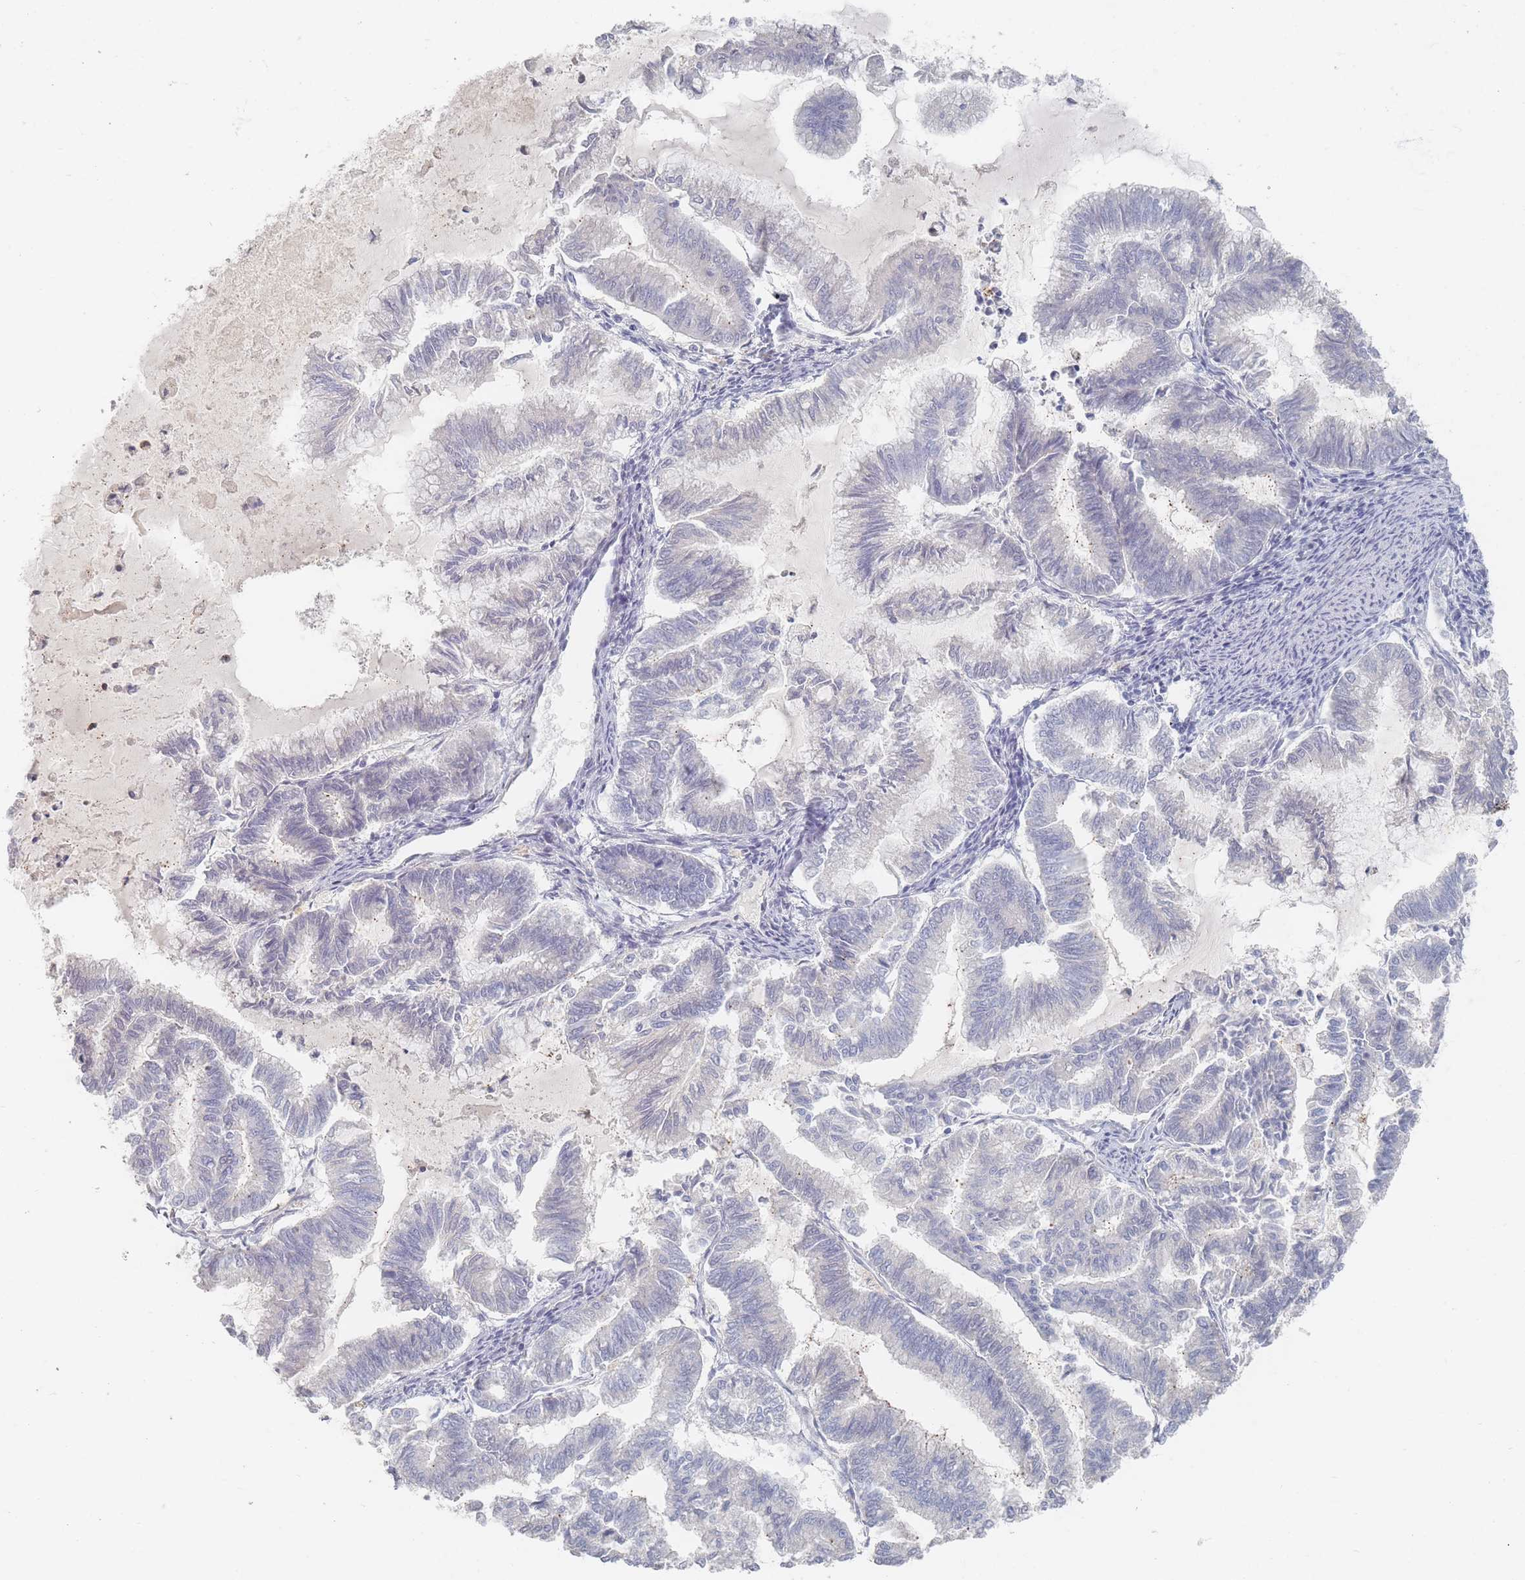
{"staining": {"intensity": "negative", "quantity": "none", "location": "none"}, "tissue": "endometrial cancer", "cell_type": "Tumor cells", "image_type": "cancer", "snomed": [{"axis": "morphology", "description": "Adenocarcinoma, NOS"}, {"axis": "topography", "description": "Endometrium"}], "caption": "The histopathology image reveals no staining of tumor cells in adenocarcinoma (endometrial). The staining is performed using DAB (3,3'-diaminobenzidine) brown chromogen with nuclei counter-stained in using hematoxylin.", "gene": "HELZ2", "patient": {"sex": "female", "age": 79}}